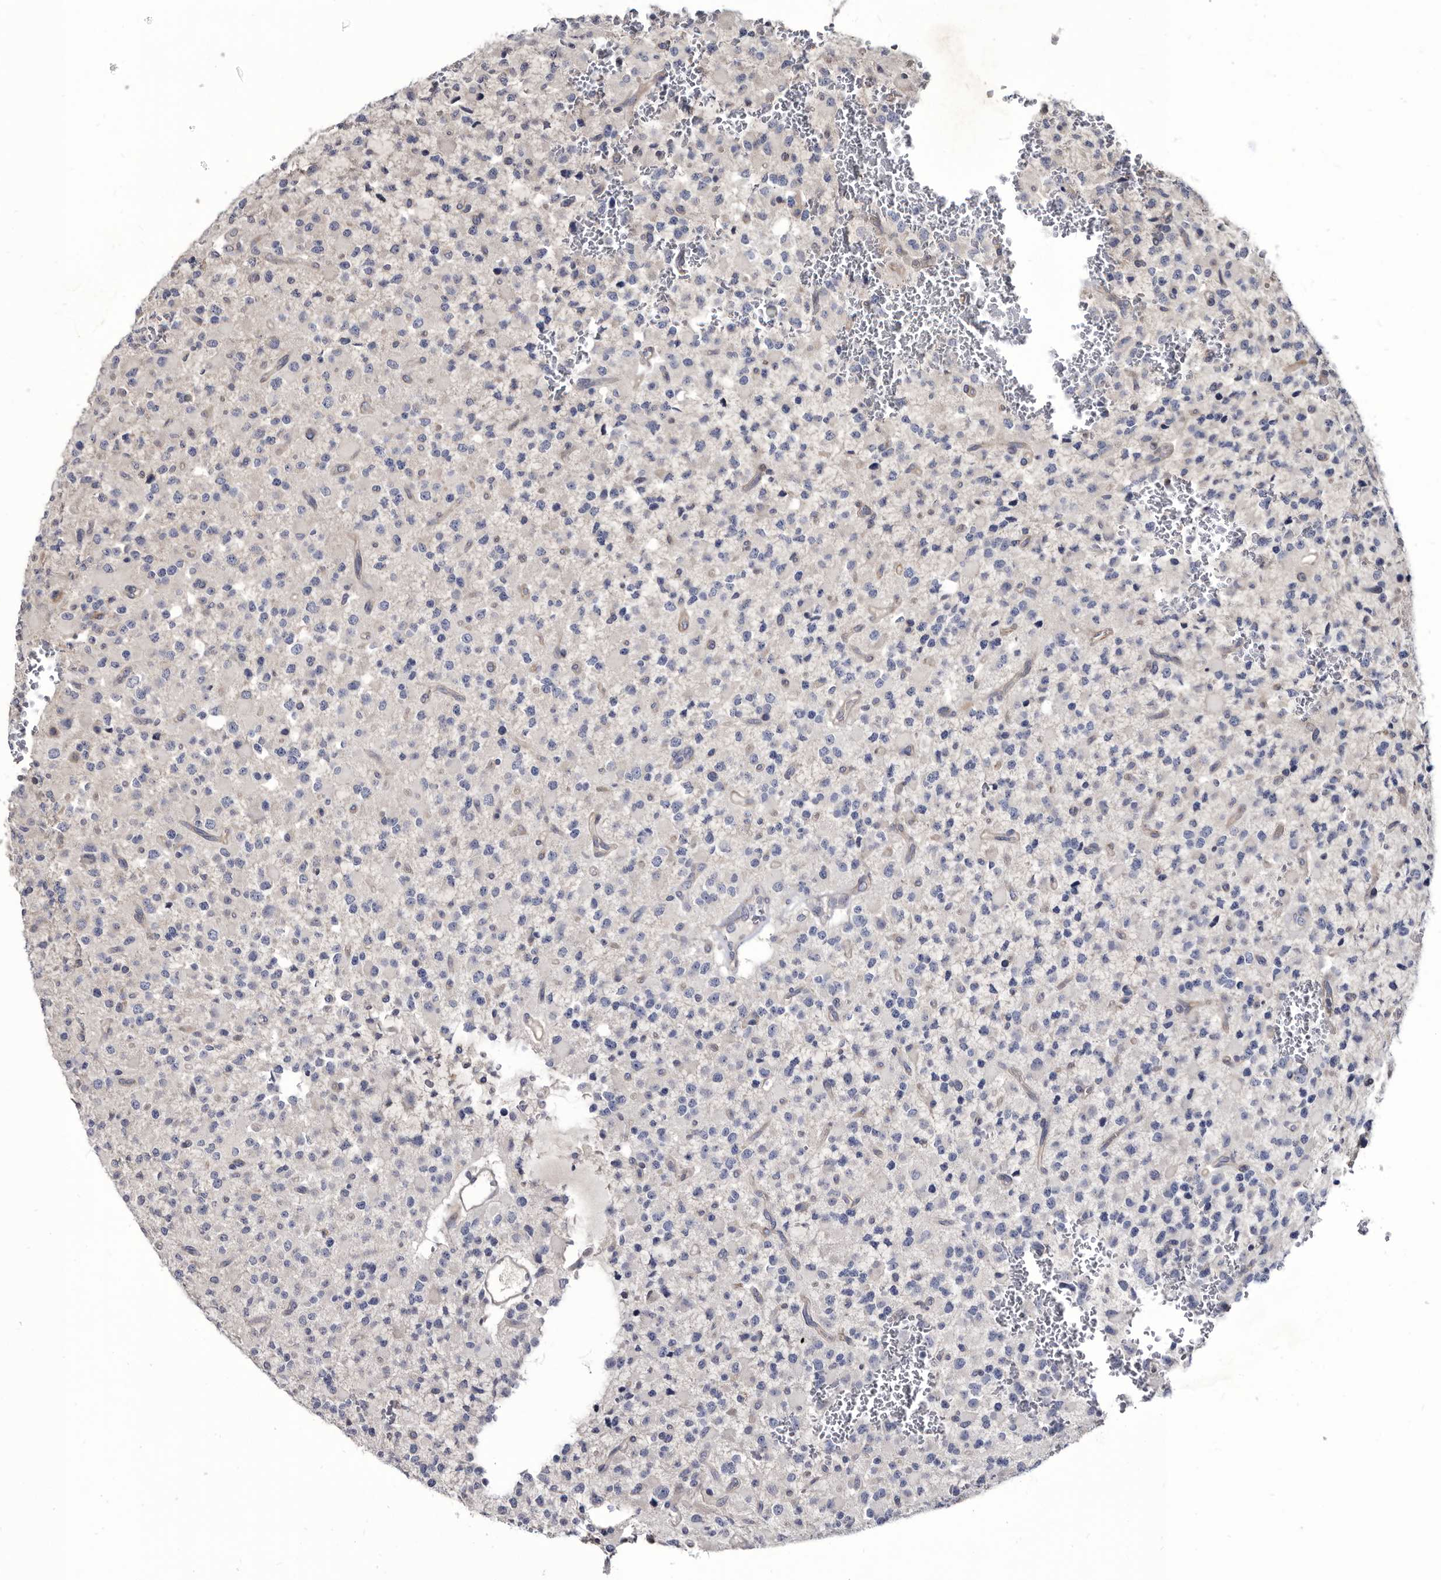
{"staining": {"intensity": "negative", "quantity": "none", "location": "none"}, "tissue": "glioma", "cell_type": "Tumor cells", "image_type": "cancer", "snomed": [{"axis": "morphology", "description": "Glioma, malignant, High grade"}, {"axis": "topography", "description": "Brain"}], "caption": "The histopathology image exhibits no significant positivity in tumor cells of malignant glioma (high-grade).", "gene": "PROM1", "patient": {"sex": "male", "age": 34}}